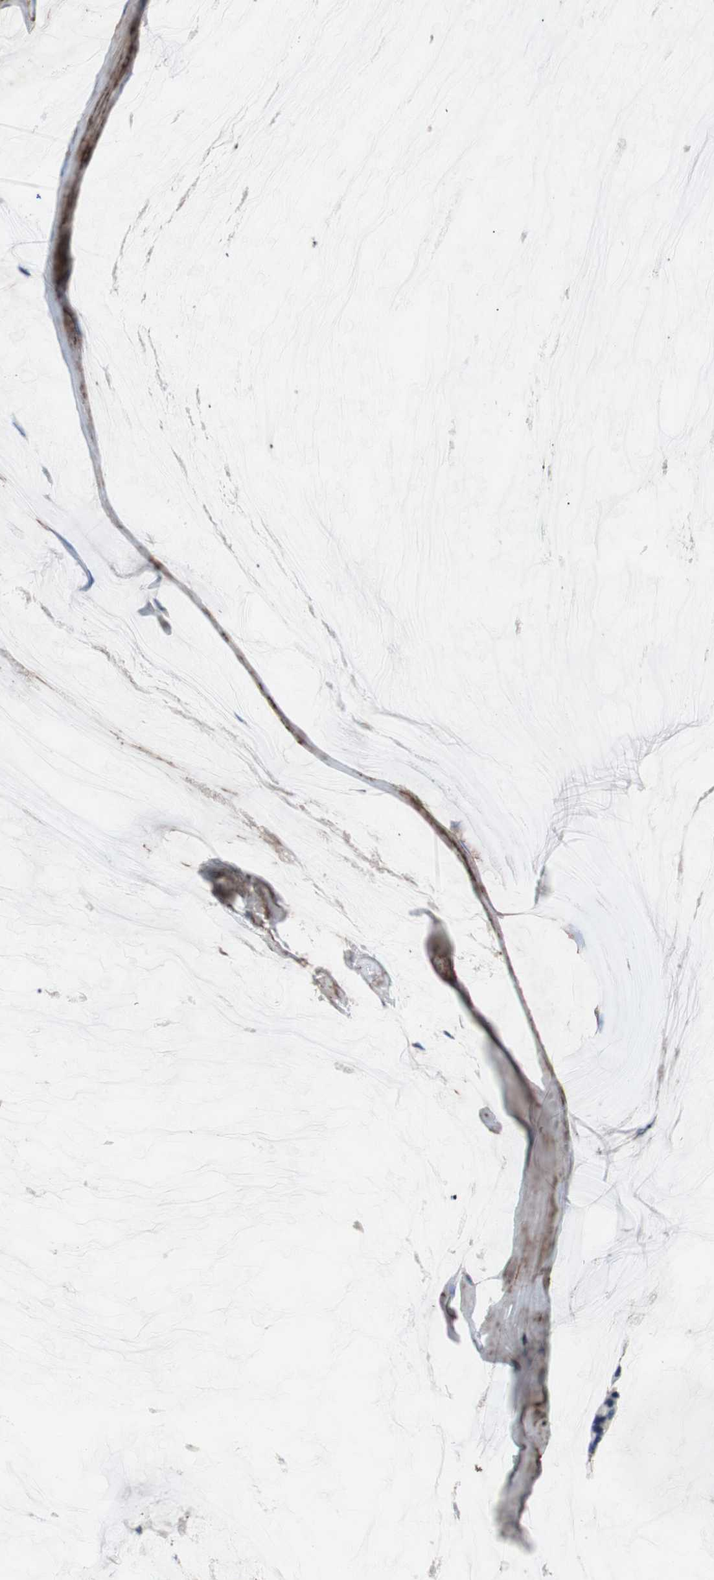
{"staining": {"intensity": "negative", "quantity": "none", "location": "none"}, "tissue": "ovarian cancer", "cell_type": "Tumor cells", "image_type": "cancer", "snomed": [{"axis": "morphology", "description": "Cystadenocarcinoma, mucinous, NOS"}, {"axis": "topography", "description": "Ovary"}], "caption": "A micrograph of human mucinous cystadenocarcinoma (ovarian) is negative for staining in tumor cells. (DAB IHC with hematoxylin counter stain).", "gene": "COL6A2", "patient": {"sex": "female", "age": 39}}